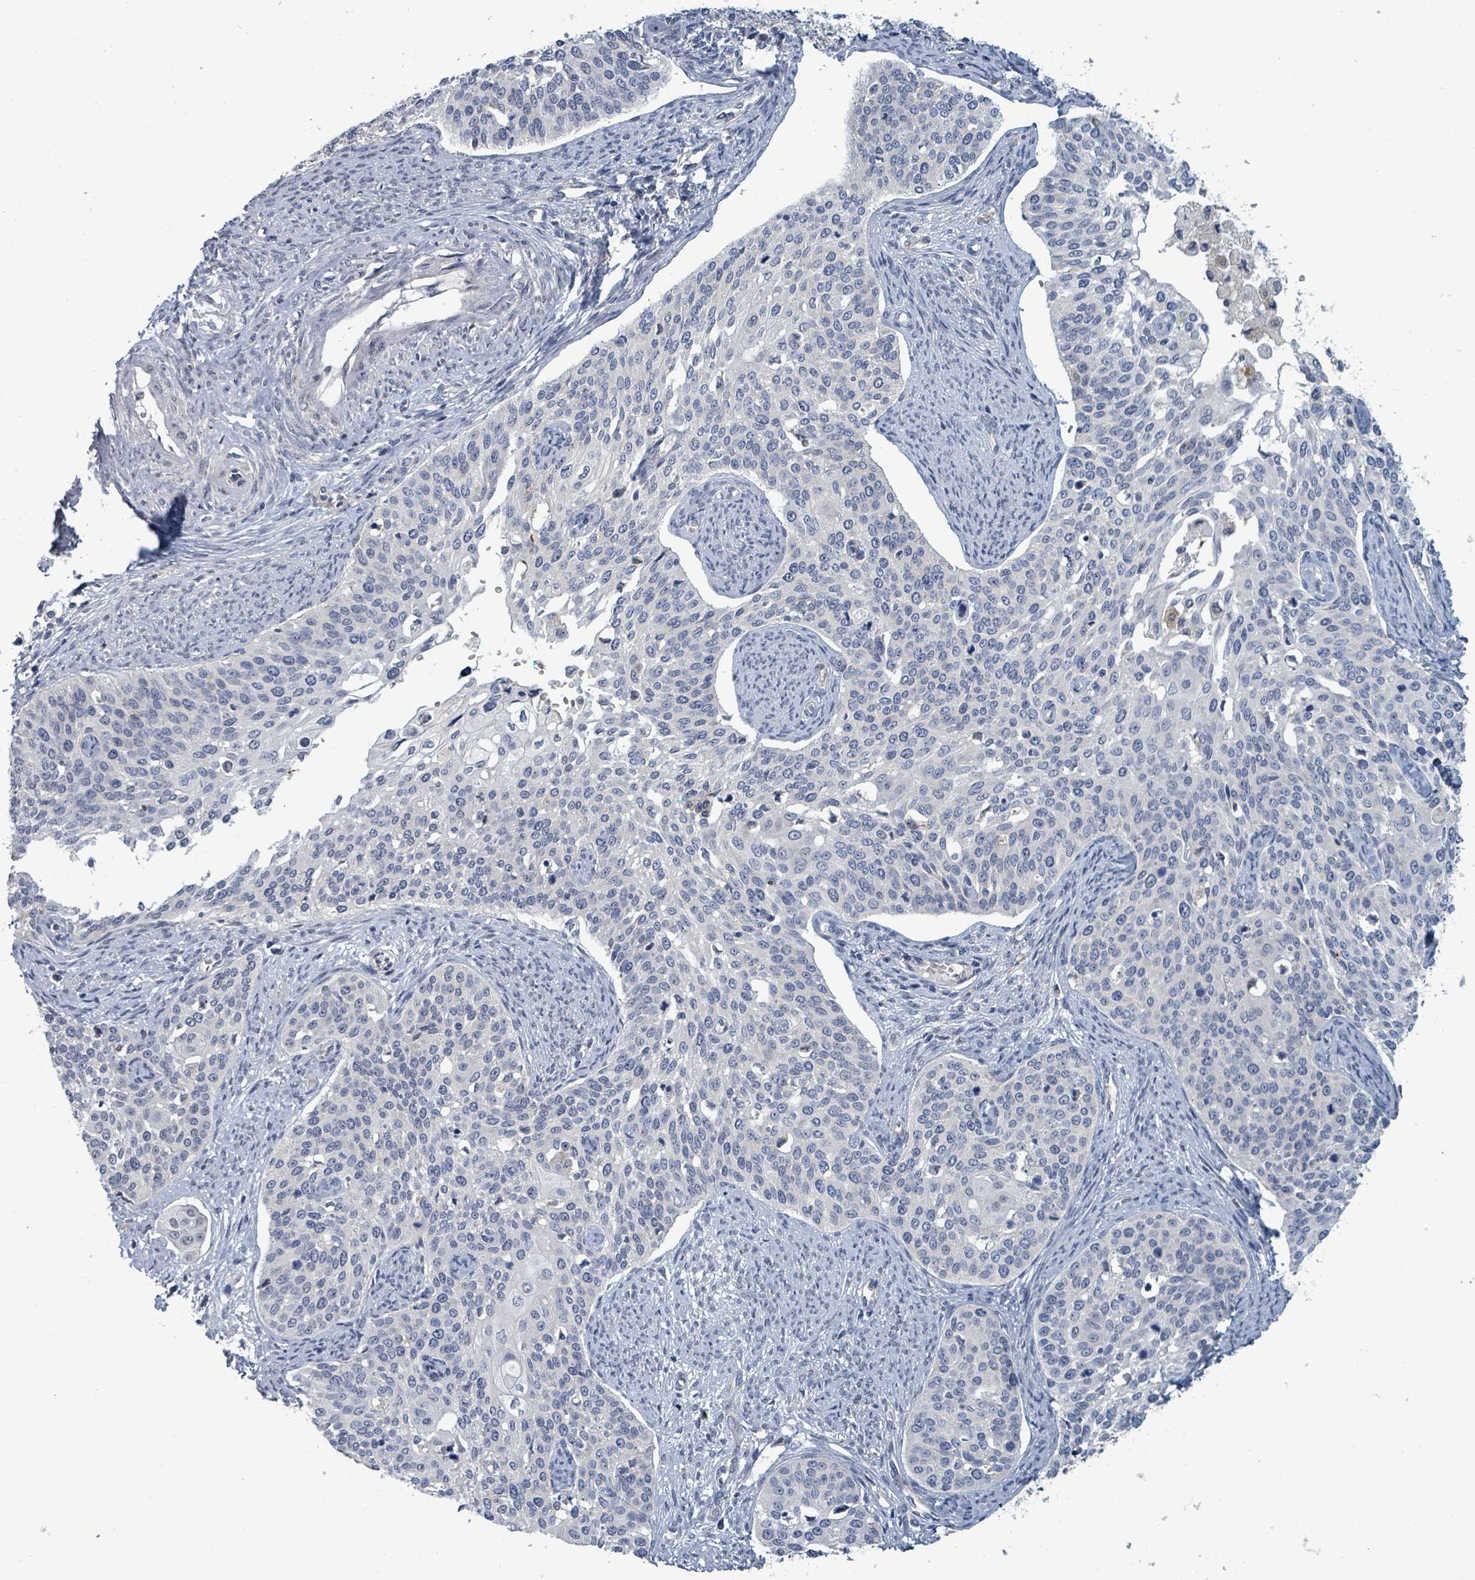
{"staining": {"intensity": "negative", "quantity": "none", "location": "none"}, "tissue": "cervical cancer", "cell_type": "Tumor cells", "image_type": "cancer", "snomed": [{"axis": "morphology", "description": "Squamous cell carcinoma, NOS"}, {"axis": "topography", "description": "Cervix"}], "caption": "High power microscopy histopathology image of an IHC histopathology image of cervical cancer, revealing no significant expression in tumor cells.", "gene": "TRDMT1", "patient": {"sex": "female", "age": 44}}